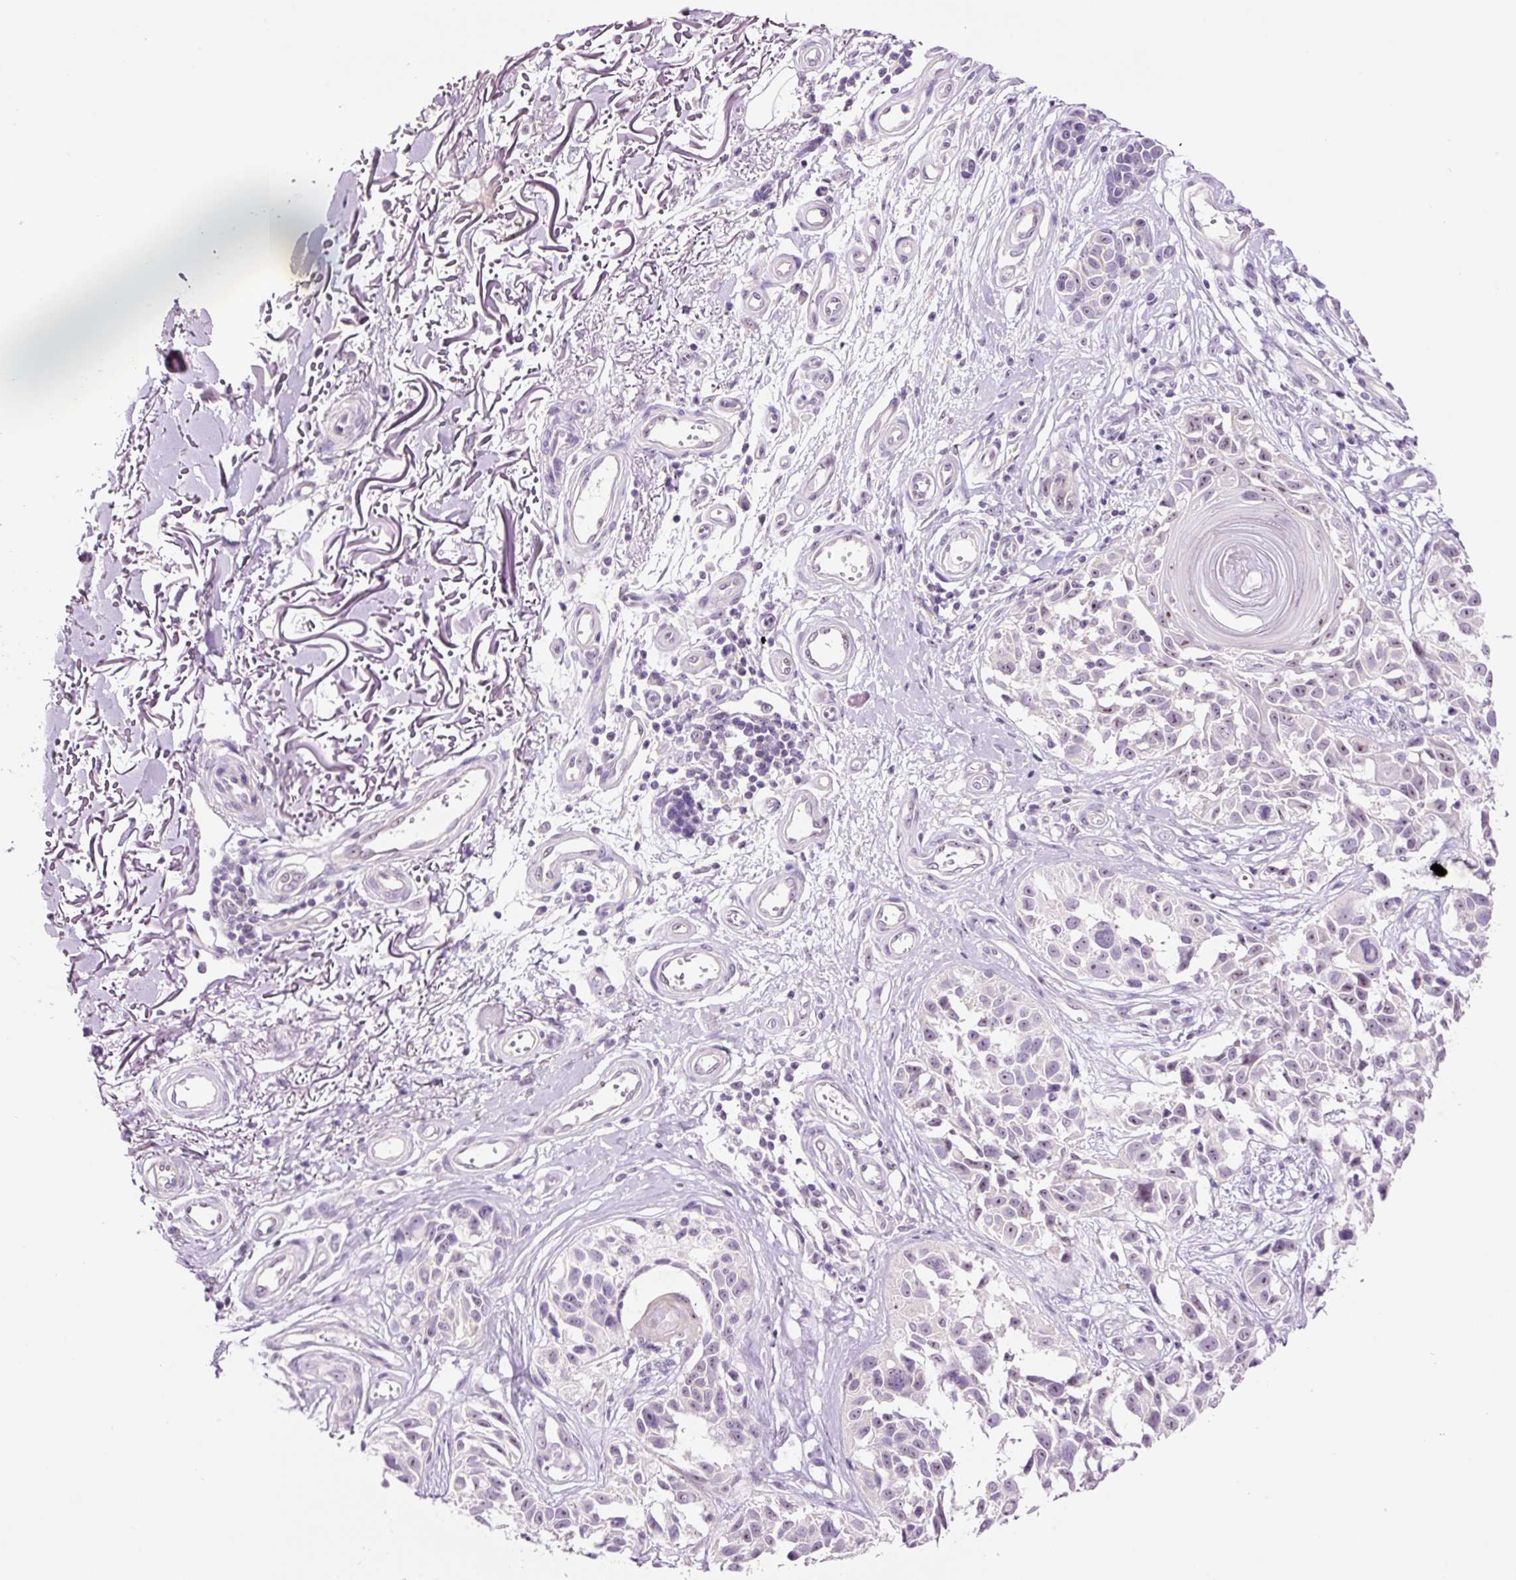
{"staining": {"intensity": "weak", "quantity": "<25%", "location": "nuclear"}, "tissue": "melanoma", "cell_type": "Tumor cells", "image_type": "cancer", "snomed": [{"axis": "morphology", "description": "Malignant melanoma, NOS"}, {"axis": "topography", "description": "Skin"}], "caption": "High power microscopy histopathology image of an immunohistochemistry (IHC) photomicrograph of melanoma, revealing no significant expression in tumor cells.", "gene": "GCG", "patient": {"sex": "male", "age": 73}}